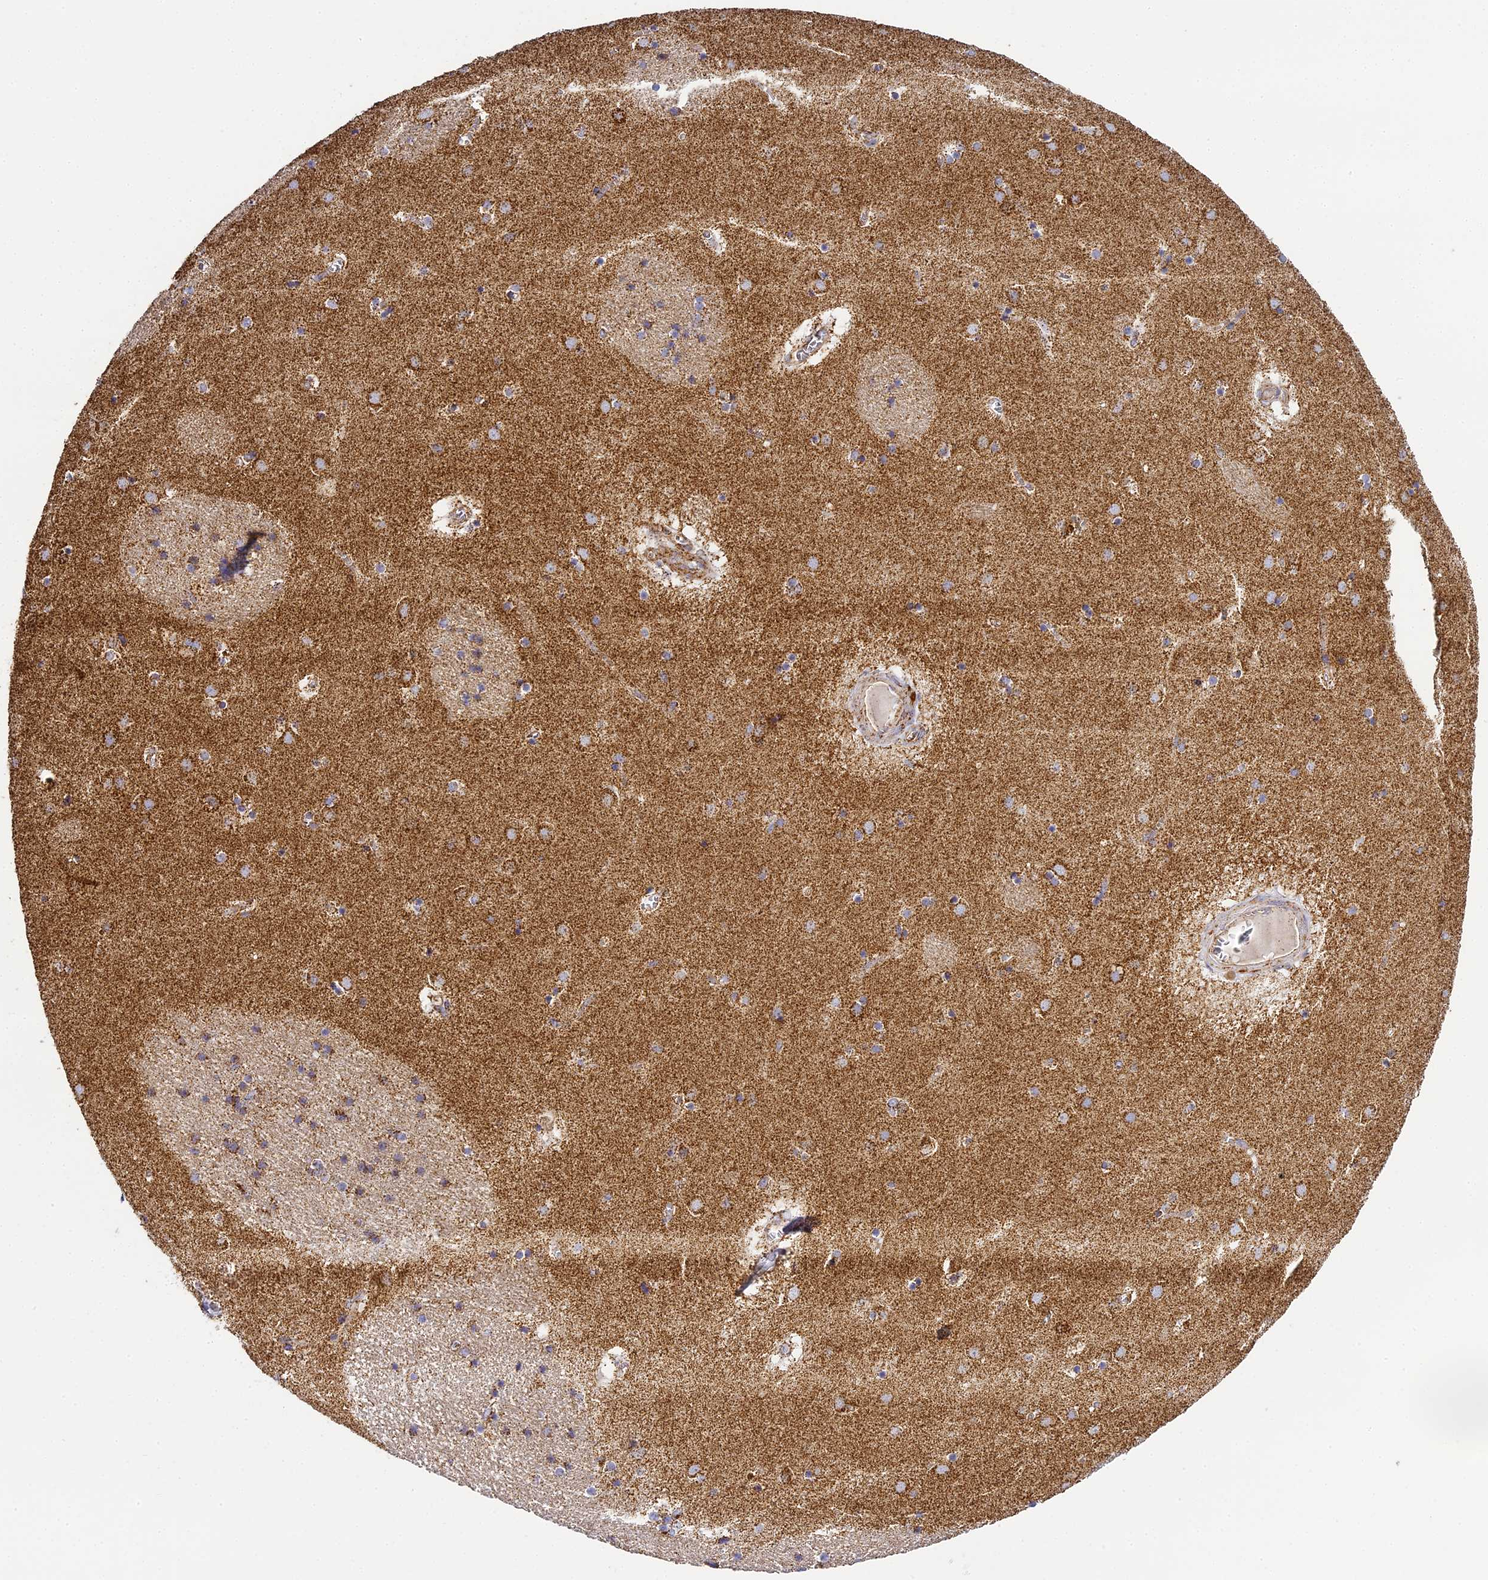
{"staining": {"intensity": "moderate", "quantity": "25%-75%", "location": "cytoplasmic/membranous"}, "tissue": "caudate", "cell_type": "Glial cells", "image_type": "normal", "snomed": [{"axis": "morphology", "description": "Normal tissue, NOS"}, {"axis": "topography", "description": "Lateral ventricle wall"}], "caption": "High-magnification brightfield microscopy of benign caudate stained with DAB (brown) and counterstained with hematoxylin (blue). glial cells exhibit moderate cytoplasmic/membranous expression is present in about25%-75% of cells.", "gene": "STK17A", "patient": {"sex": "male", "age": 70}}